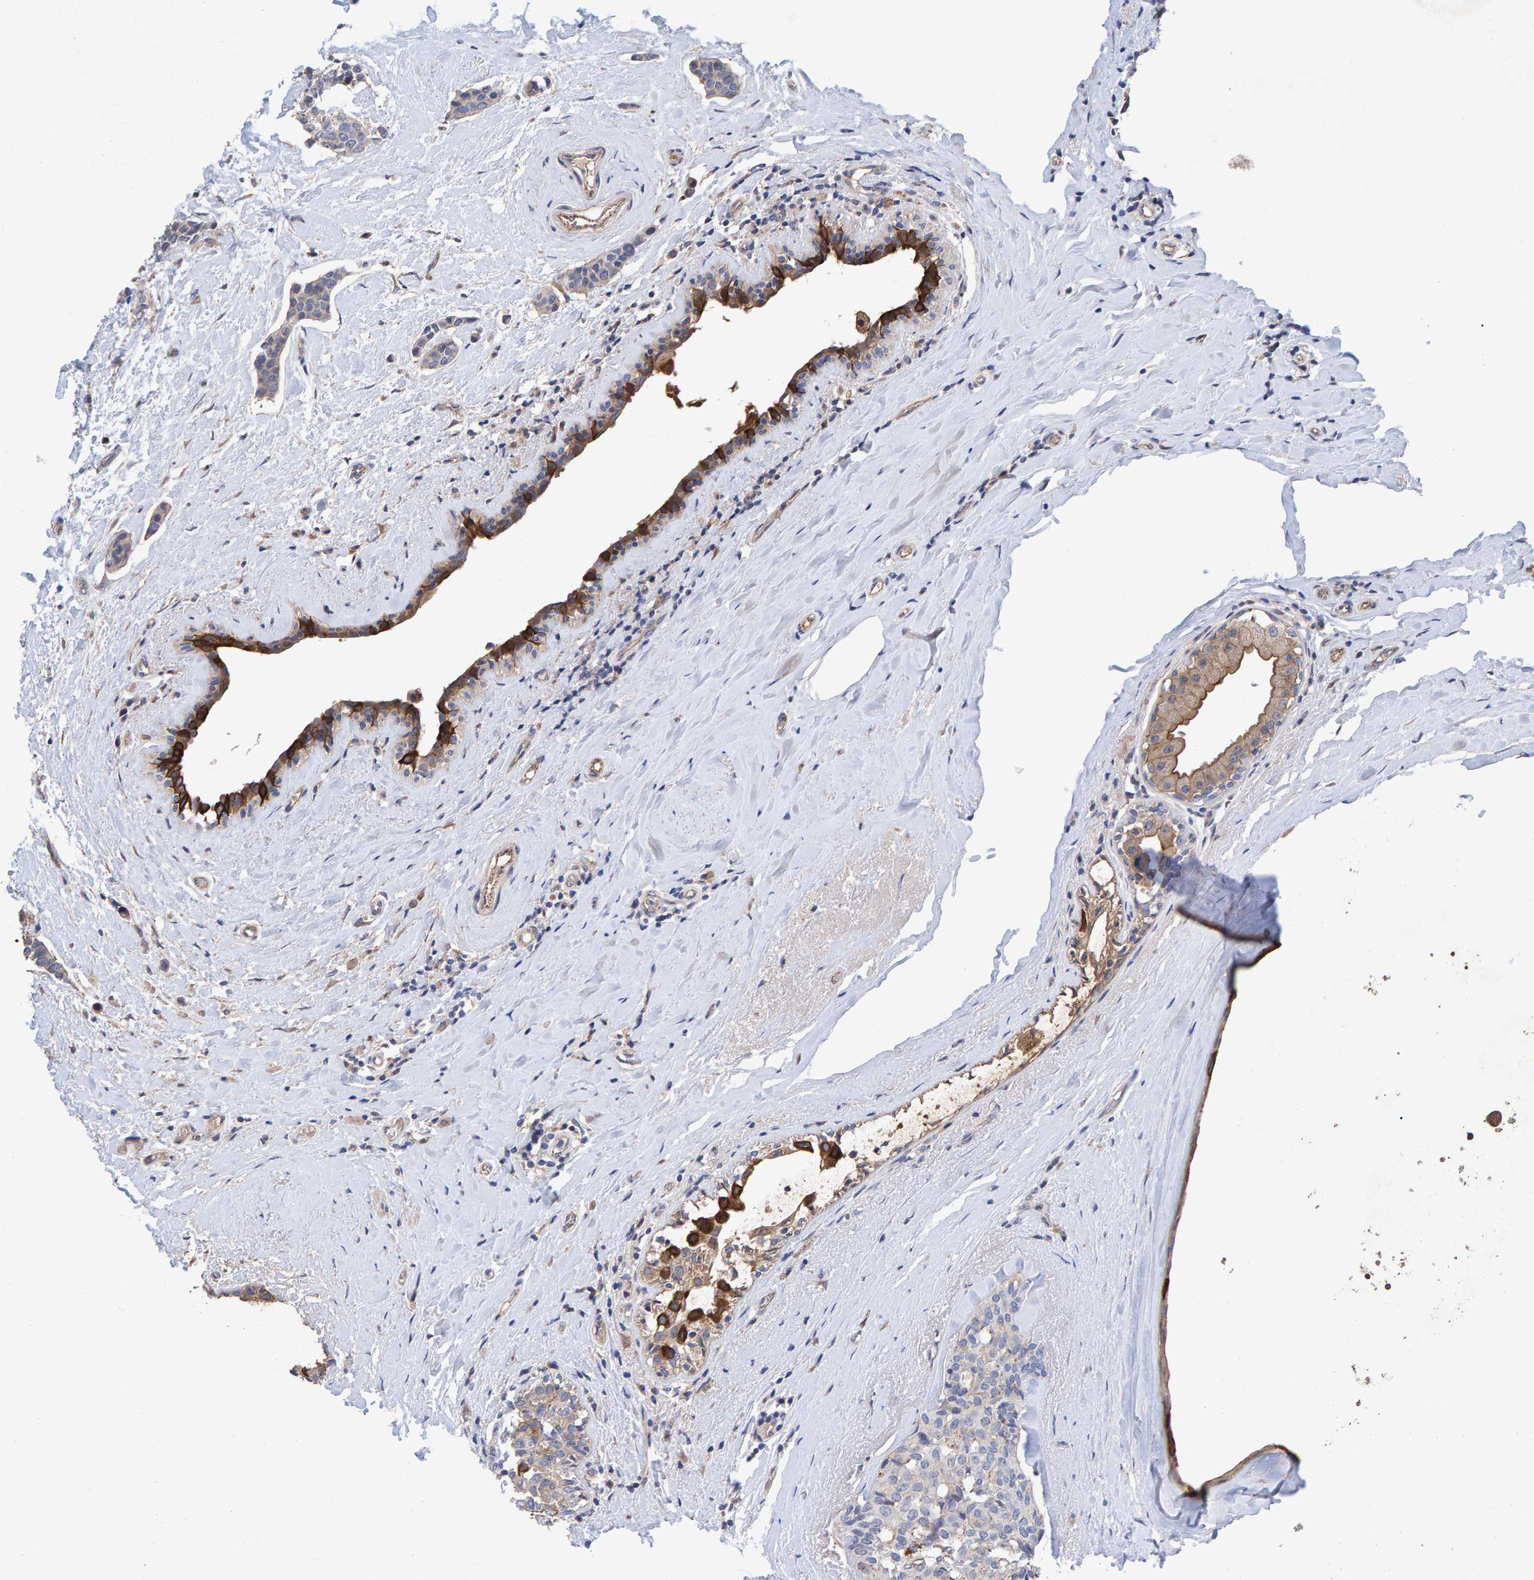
{"staining": {"intensity": "negative", "quantity": "none", "location": "none"}, "tissue": "breast cancer", "cell_type": "Tumor cells", "image_type": "cancer", "snomed": [{"axis": "morphology", "description": "Duct carcinoma"}, {"axis": "topography", "description": "Breast"}], "caption": "DAB immunohistochemical staining of breast cancer (invasive ductal carcinoma) exhibits no significant positivity in tumor cells. The staining is performed using DAB (3,3'-diaminobenzidine) brown chromogen with nuclei counter-stained in using hematoxylin.", "gene": "EFR3A", "patient": {"sex": "female", "age": 55}}